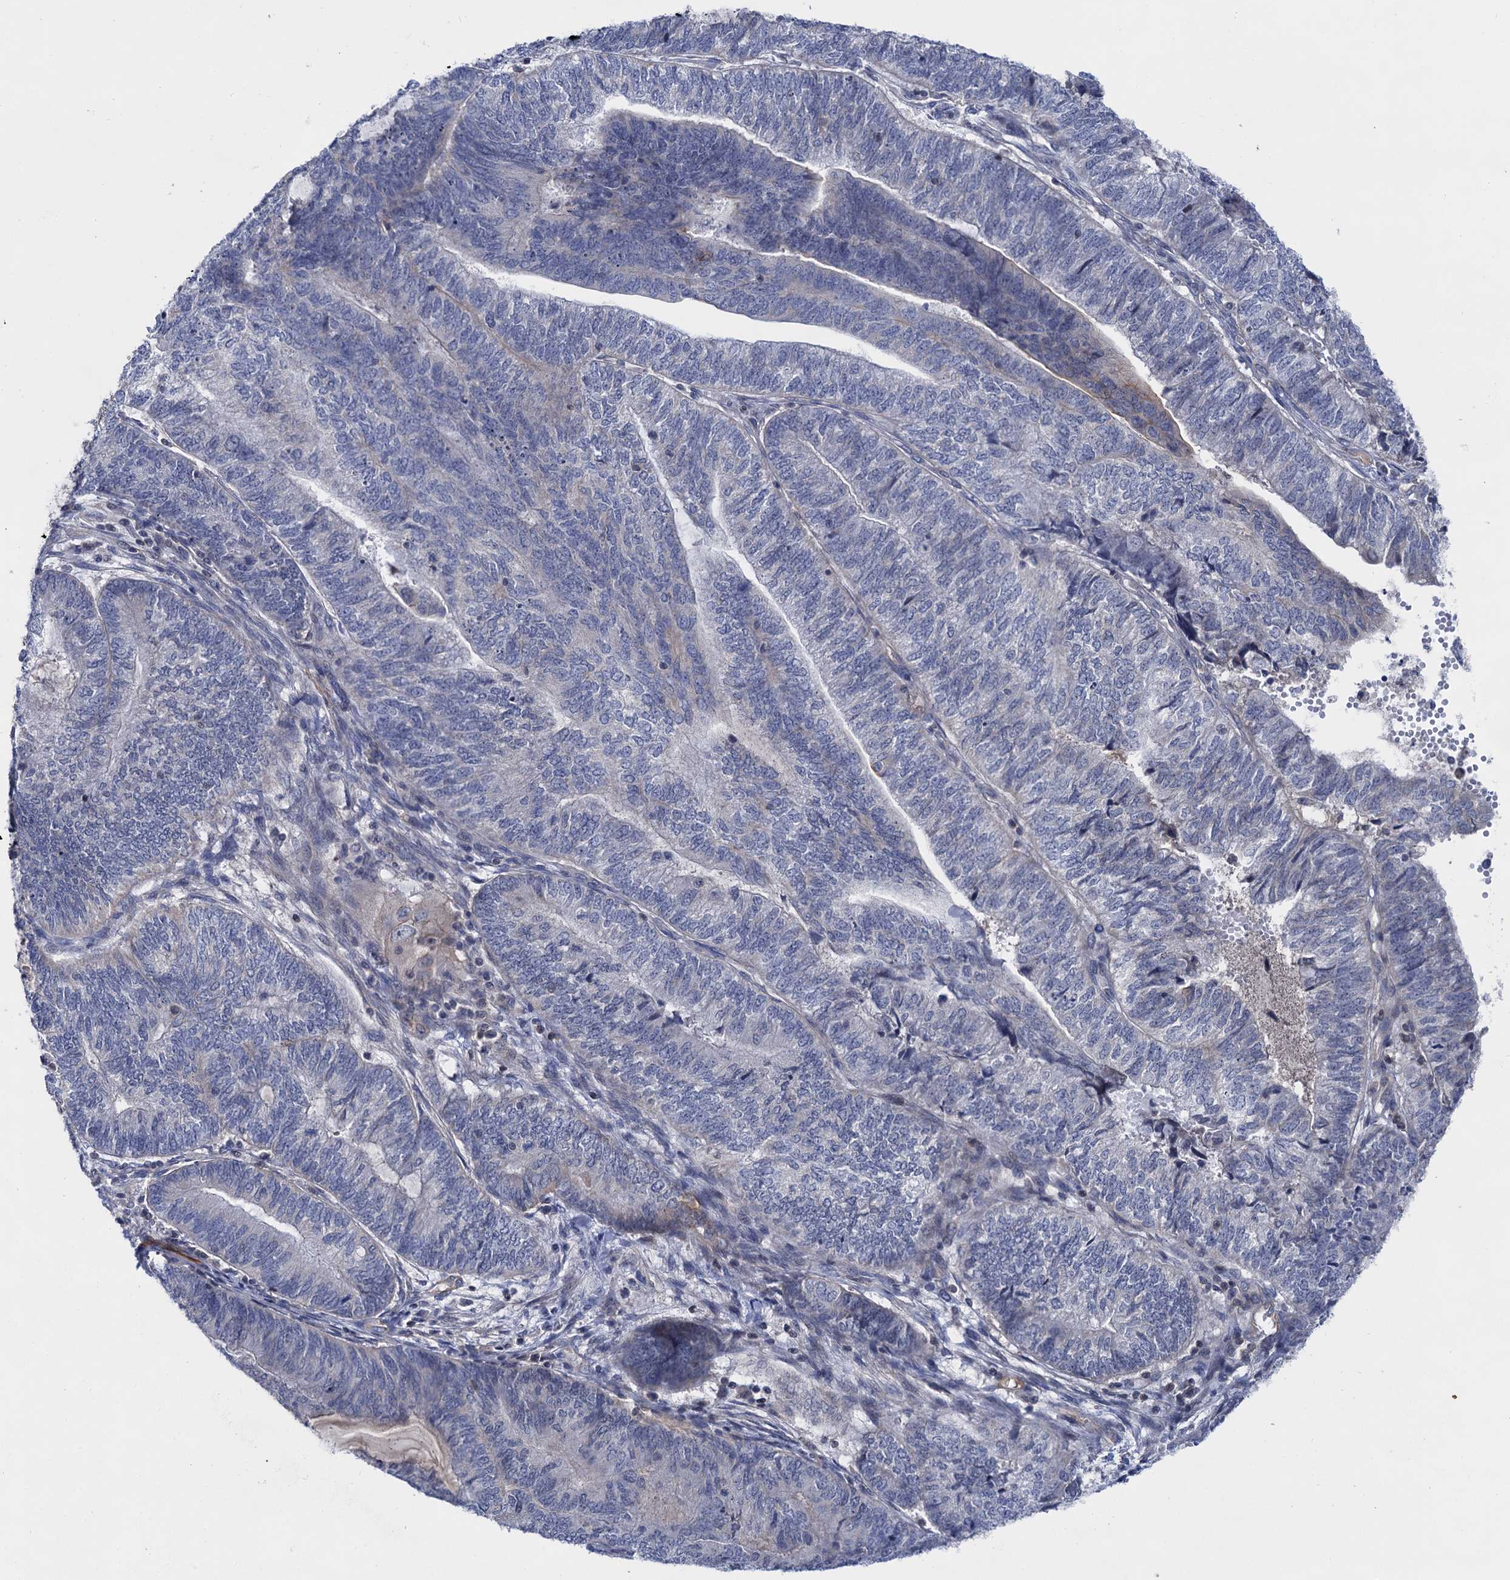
{"staining": {"intensity": "negative", "quantity": "none", "location": "none"}, "tissue": "endometrial cancer", "cell_type": "Tumor cells", "image_type": "cancer", "snomed": [{"axis": "morphology", "description": "Adenocarcinoma, NOS"}, {"axis": "topography", "description": "Uterus"}, {"axis": "topography", "description": "Endometrium"}], "caption": "Immunohistochemical staining of endometrial adenocarcinoma shows no significant staining in tumor cells.", "gene": "ABLIM1", "patient": {"sex": "female", "age": 70}}